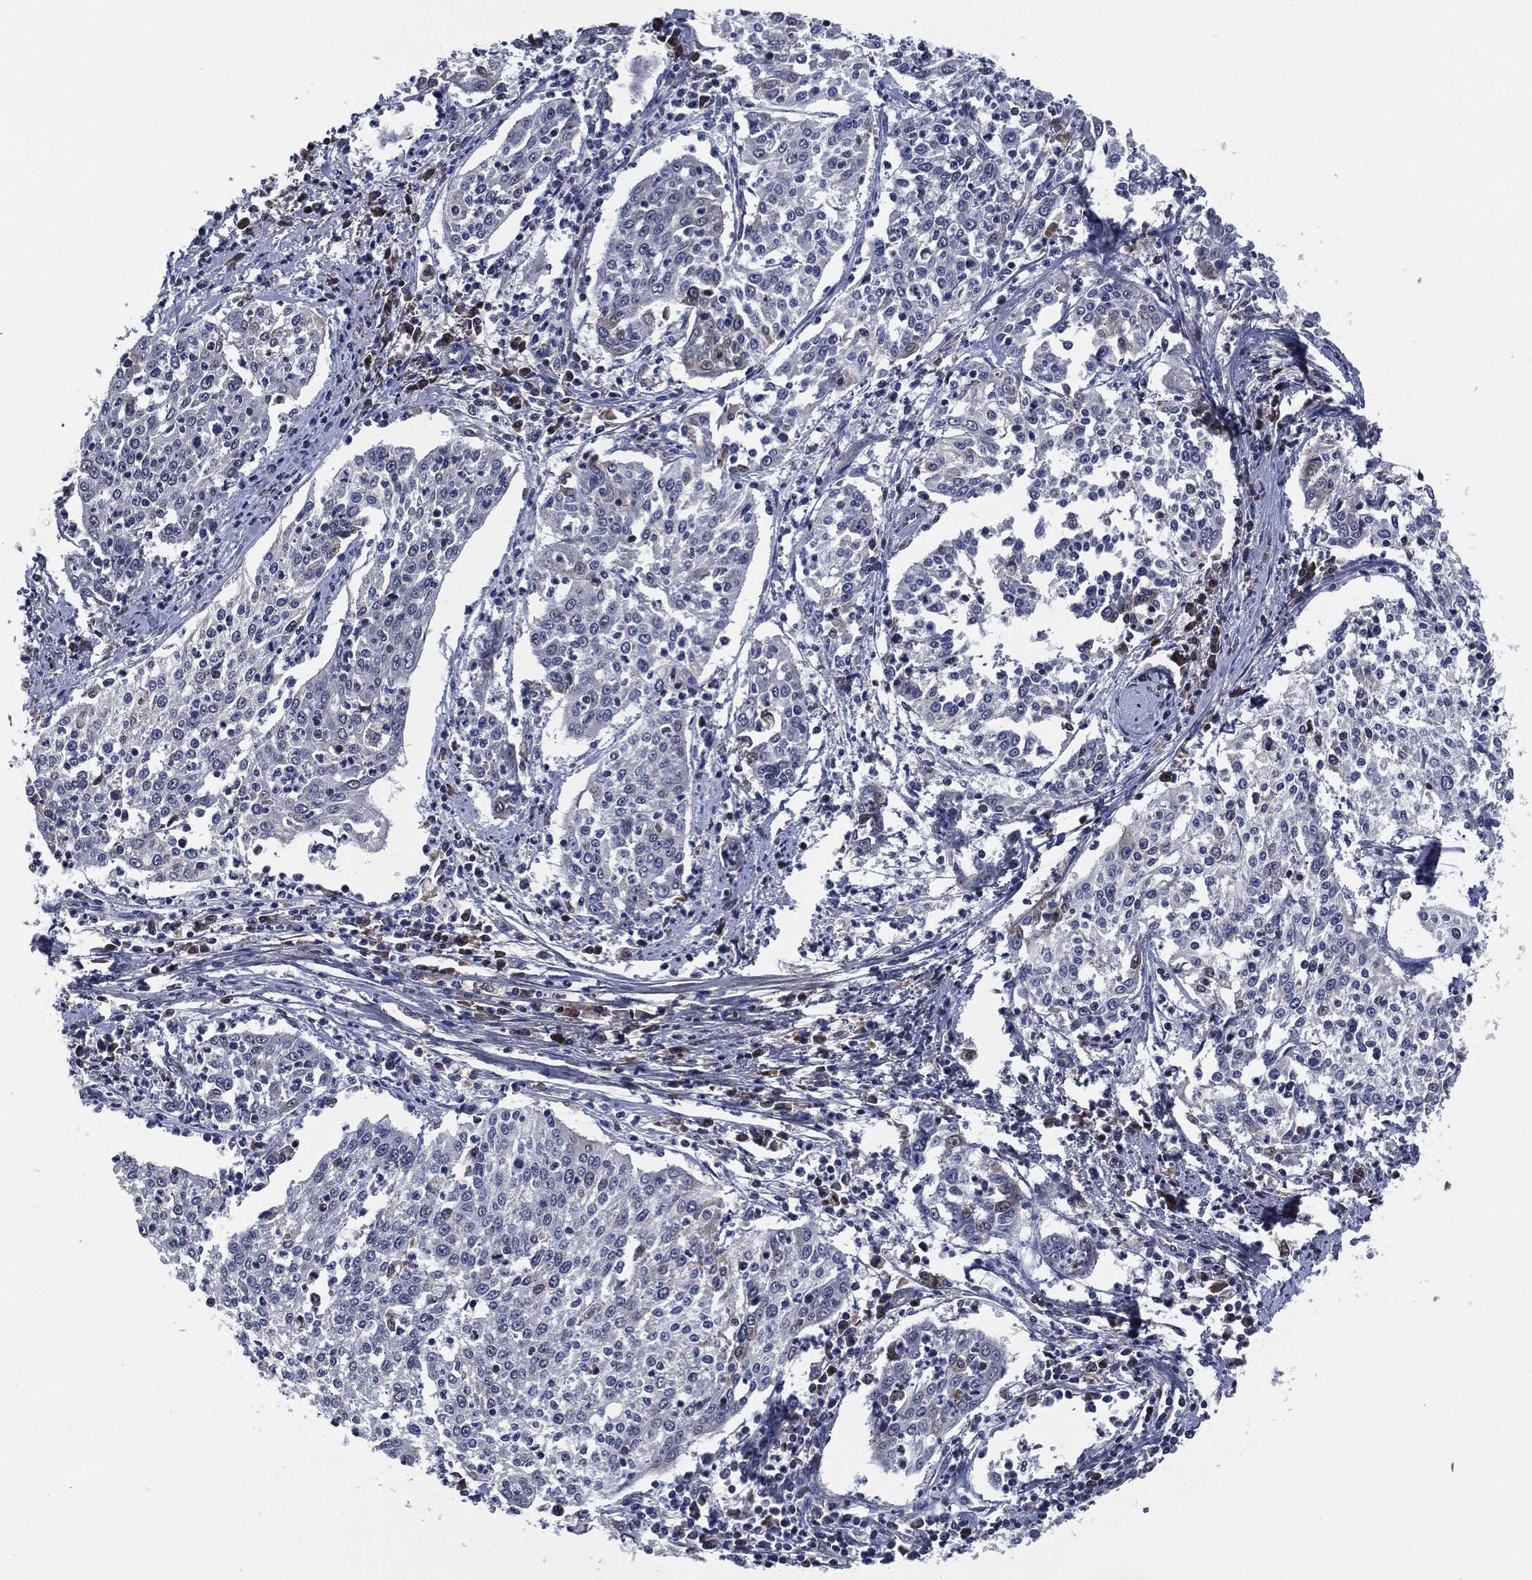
{"staining": {"intensity": "negative", "quantity": "none", "location": "none"}, "tissue": "cervical cancer", "cell_type": "Tumor cells", "image_type": "cancer", "snomed": [{"axis": "morphology", "description": "Squamous cell carcinoma, NOS"}, {"axis": "topography", "description": "Cervix"}], "caption": "Immunohistochemistry micrograph of neoplastic tissue: human squamous cell carcinoma (cervical) stained with DAB displays no significant protein positivity in tumor cells.", "gene": "IL2RG", "patient": {"sex": "female", "age": 41}}